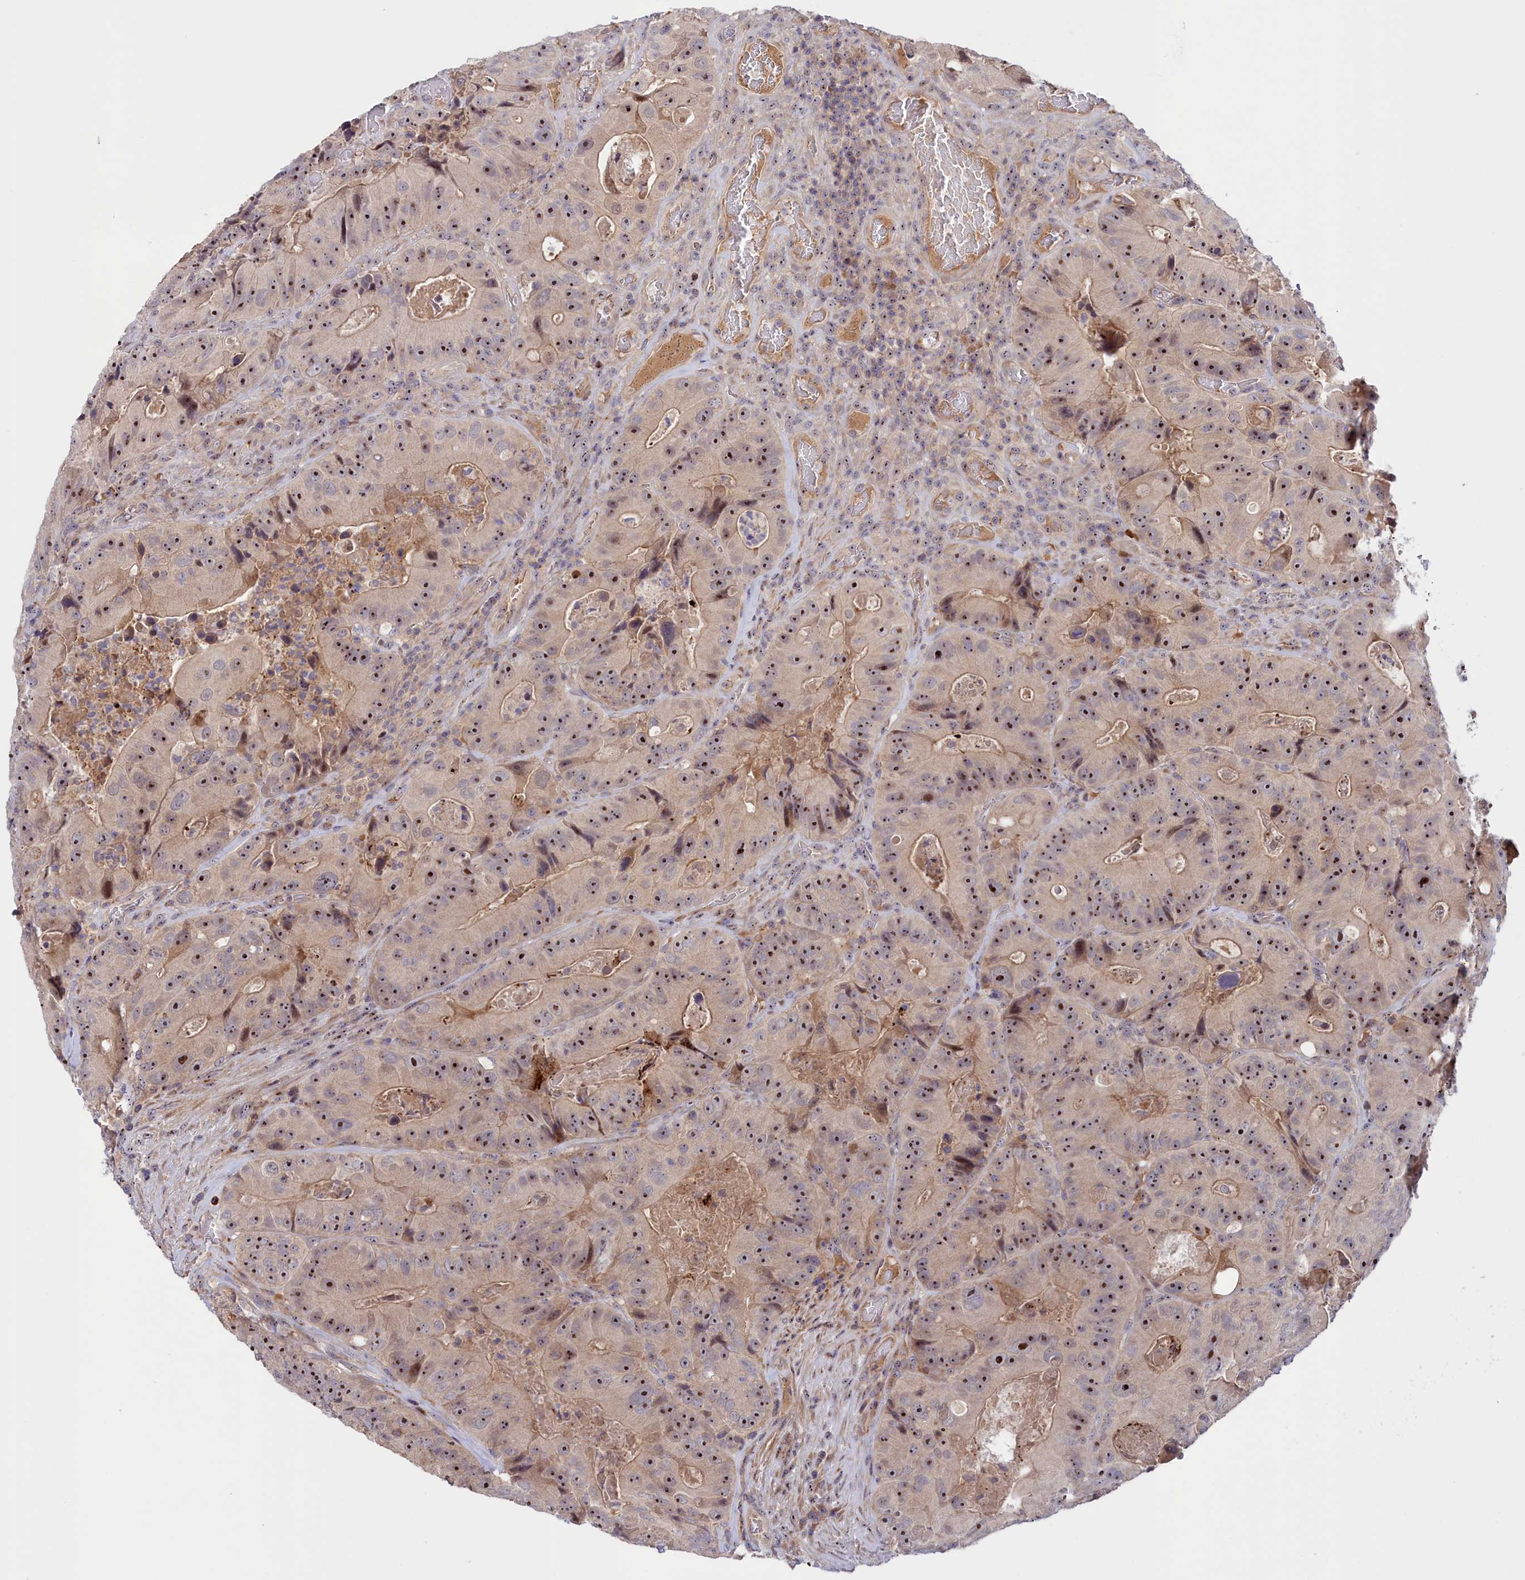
{"staining": {"intensity": "moderate", "quantity": ">75%", "location": "nuclear"}, "tissue": "colorectal cancer", "cell_type": "Tumor cells", "image_type": "cancer", "snomed": [{"axis": "morphology", "description": "Adenocarcinoma, NOS"}, {"axis": "topography", "description": "Colon"}], "caption": "IHC (DAB (3,3'-diaminobenzidine)) staining of human colorectal adenocarcinoma reveals moderate nuclear protein staining in about >75% of tumor cells.", "gene": "NEURL4", "patient": {"sex": "female", "age": 86}}